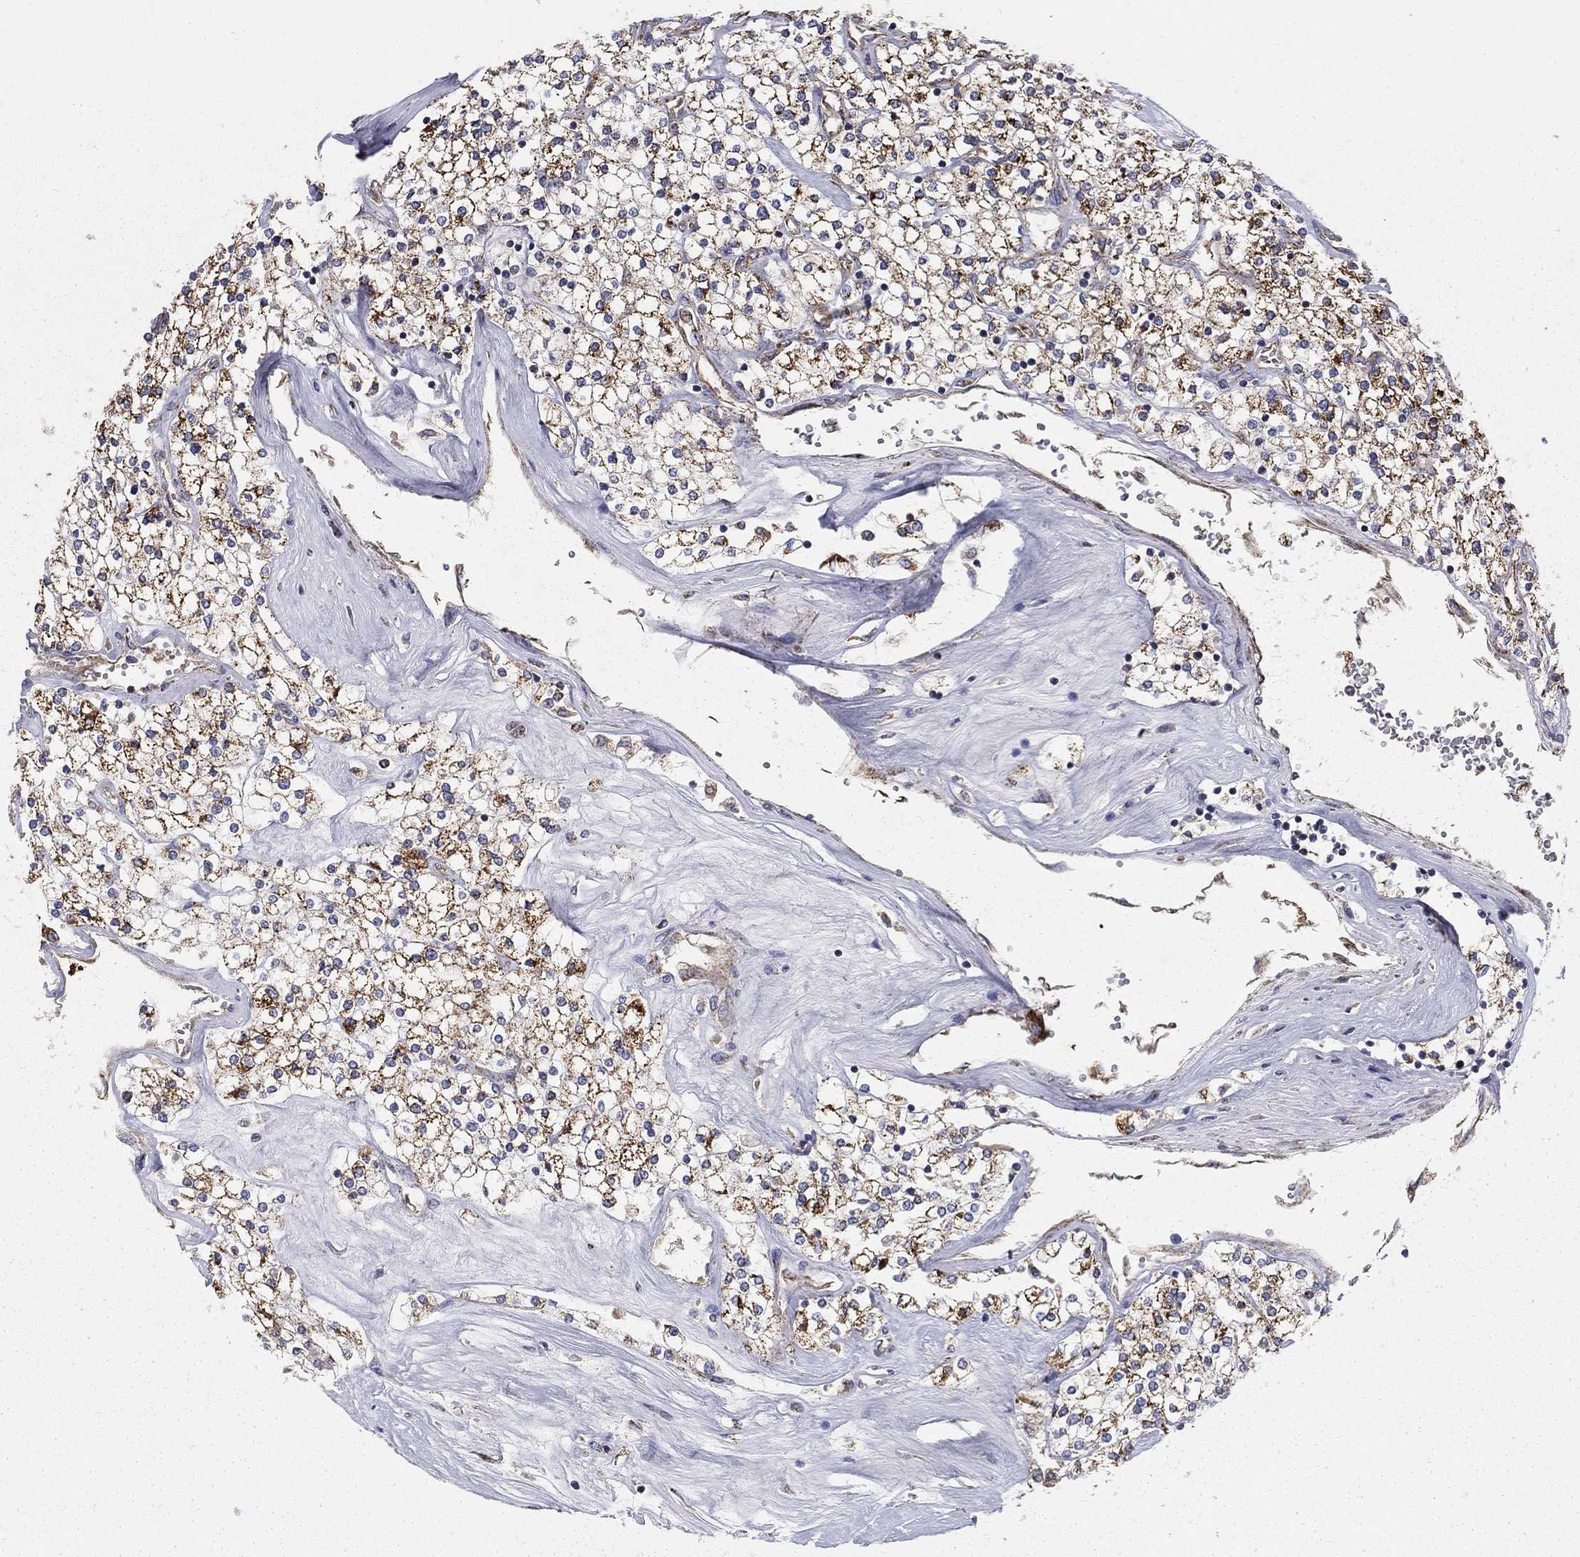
{"staining": {"intensity": "strong", "quantity": ">75%", "location": "cytoplasmic/membranous"}, "tissue": "renal cancer", "cell_type": "Tumor cells", "image_type": "cancer", "snomed": [{"axis": "morphology", "description": "Adenocarcinoma, NOS"}, {"axis": "topography", "description": "Kidney"}], "caption": "Immunohistochemistry (IHC) photomicrograph of neoplastic tissue: human renal adenocarcinoma stained using IHC displays high levels of strong protein expression localized specifically in the cytoplasmic/membranous of tumor cells, appearing as a cytoplasmic/membranous brown color.", "gene": "GCSH", "patient": {"sex": "male", "age": 80}}